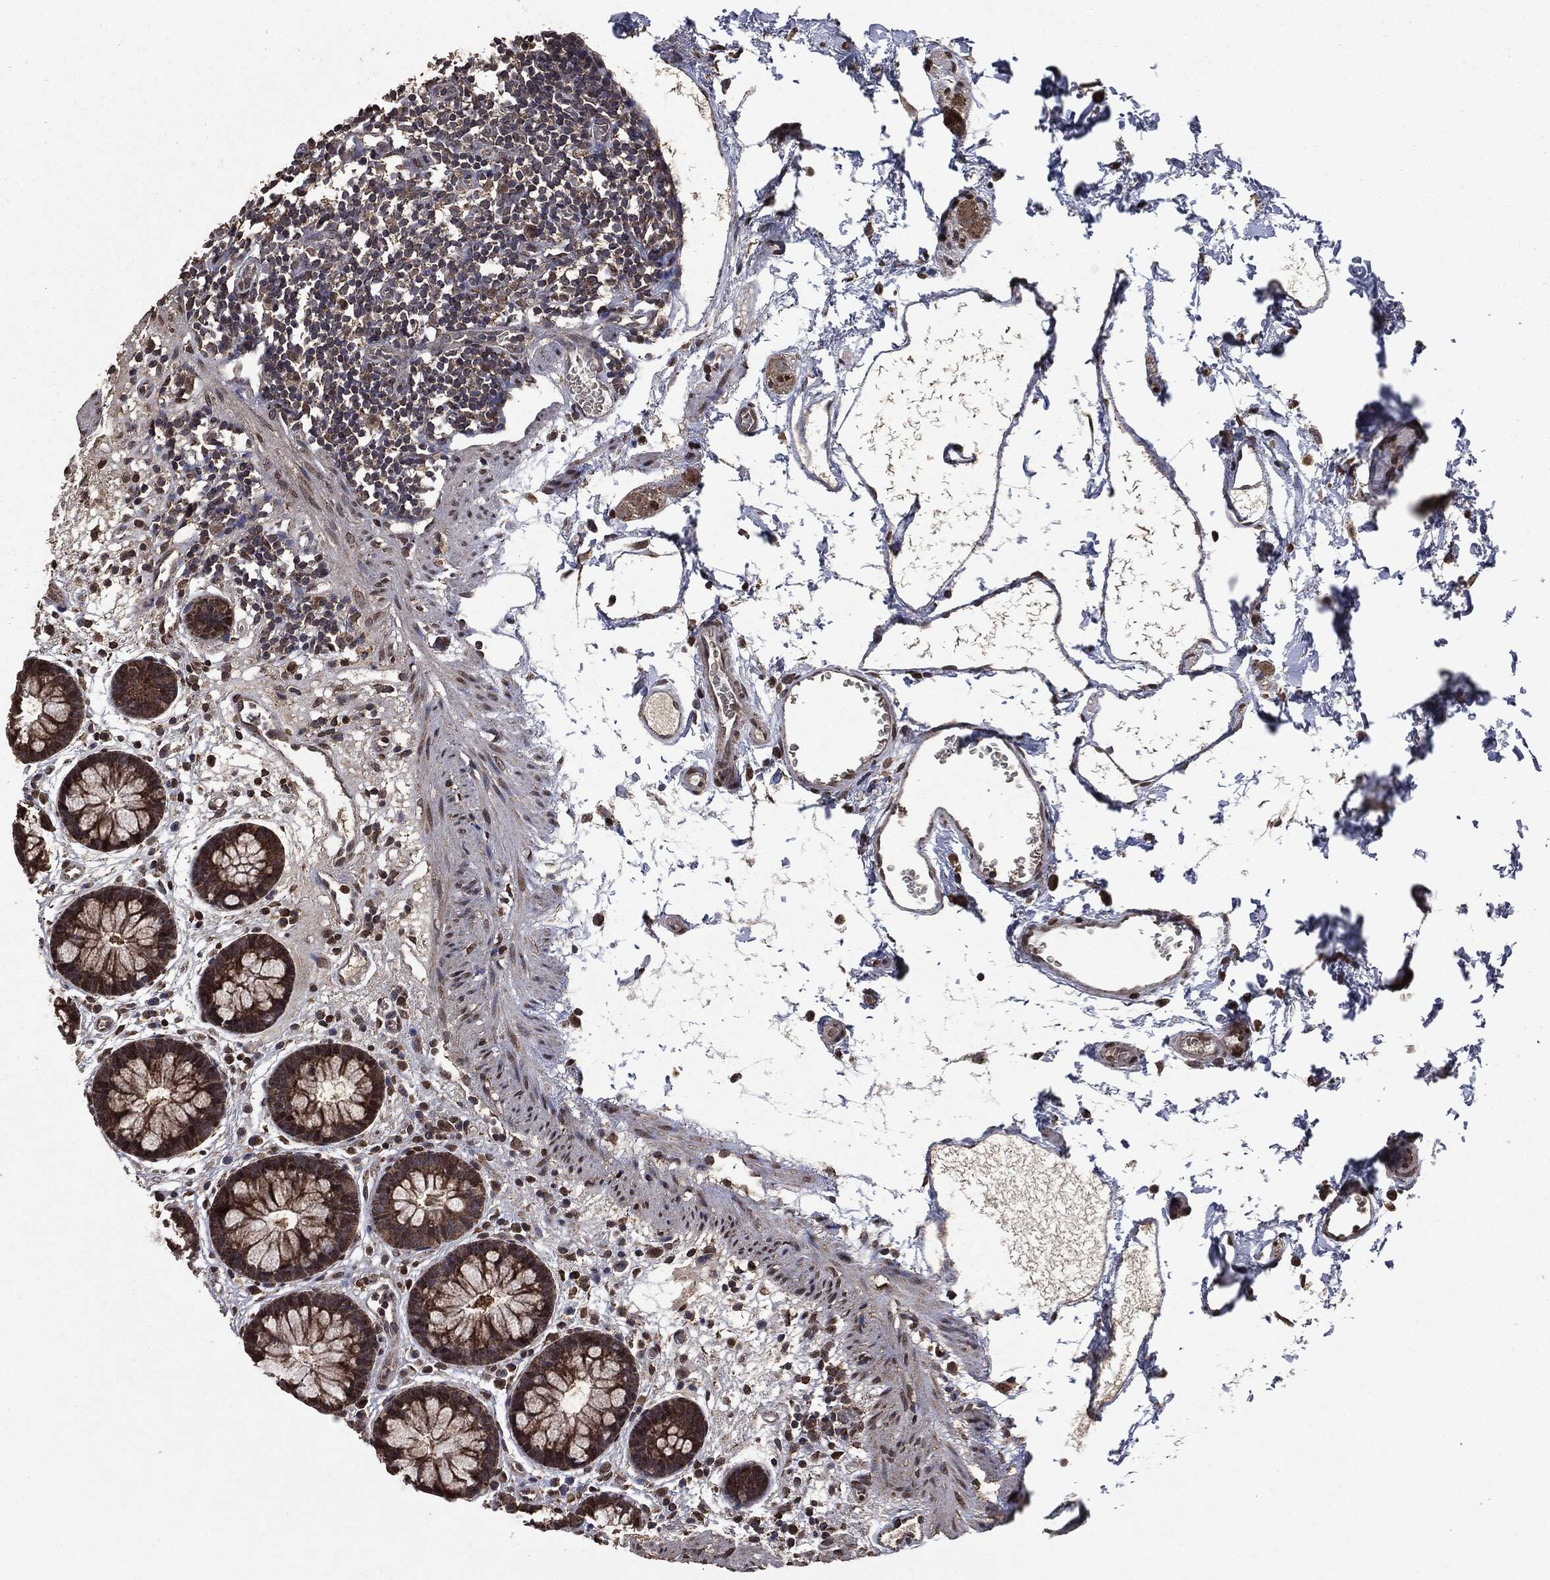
{"staining": {"intensity": "strong", "quantity": ">75%", "location": "nuclear"}, "tissue": "colon", "cell_type": "Endothelial cells", "image_type": "normal", "snomed": [{"axis": "morphology", "description": "Normal tissue, NOS"}, {"axis": "topography", "description": "Colon"}], "caption": "The histopathology image displays staining of benign colon, revealing strong nuclear protein expression (brown color) within endothelial cells. The staining is performed using DAB (3,3'-diaminobenzidine) brown chromogen to label protein expression. The nuclei are counter-stained blue using hematoxylin.", "gene": "PPP6R2", "patient": {"sex": "male", "age": 76}}